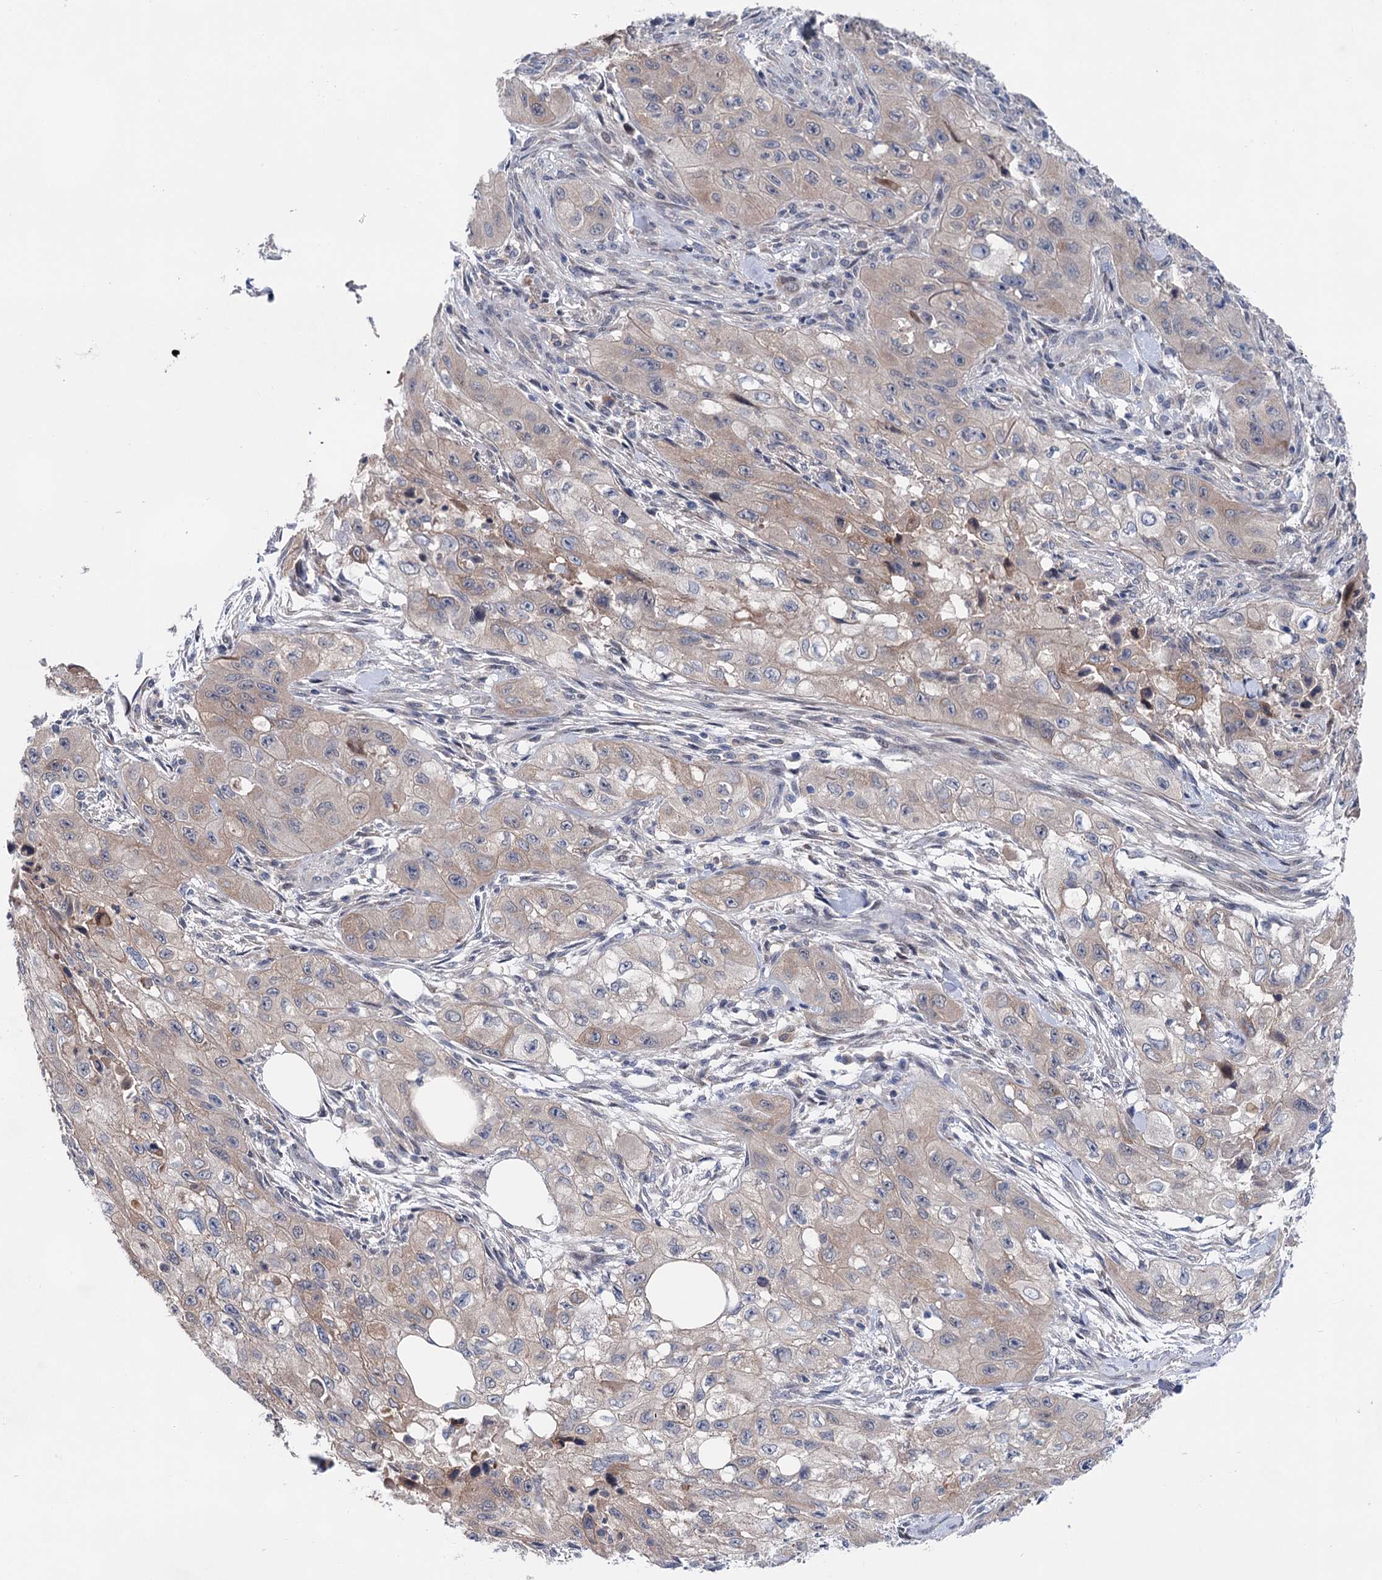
{"staining": {"intensity": "weak", "quantity": "<25%", "location": "cytoplasmic/membranous"}, "tissue": "skin cancer", "cell_type": "Tumor cells", "image_type": "cancer", "snomed": [{"axis": "morphology", "description": "Squamous cell carcinoma, NOS"}, {"axis": "topography", "description": "Skin"}, {"axis": "topography", "description": "Subcutis"}], "caption": "Skin cancer was stained to show a protein in brown. There is no significant expression in tumor cells. Nuclei are stained in blue.", "gene": "MORN3", "patient": {"sex": "male", "age": 73}}